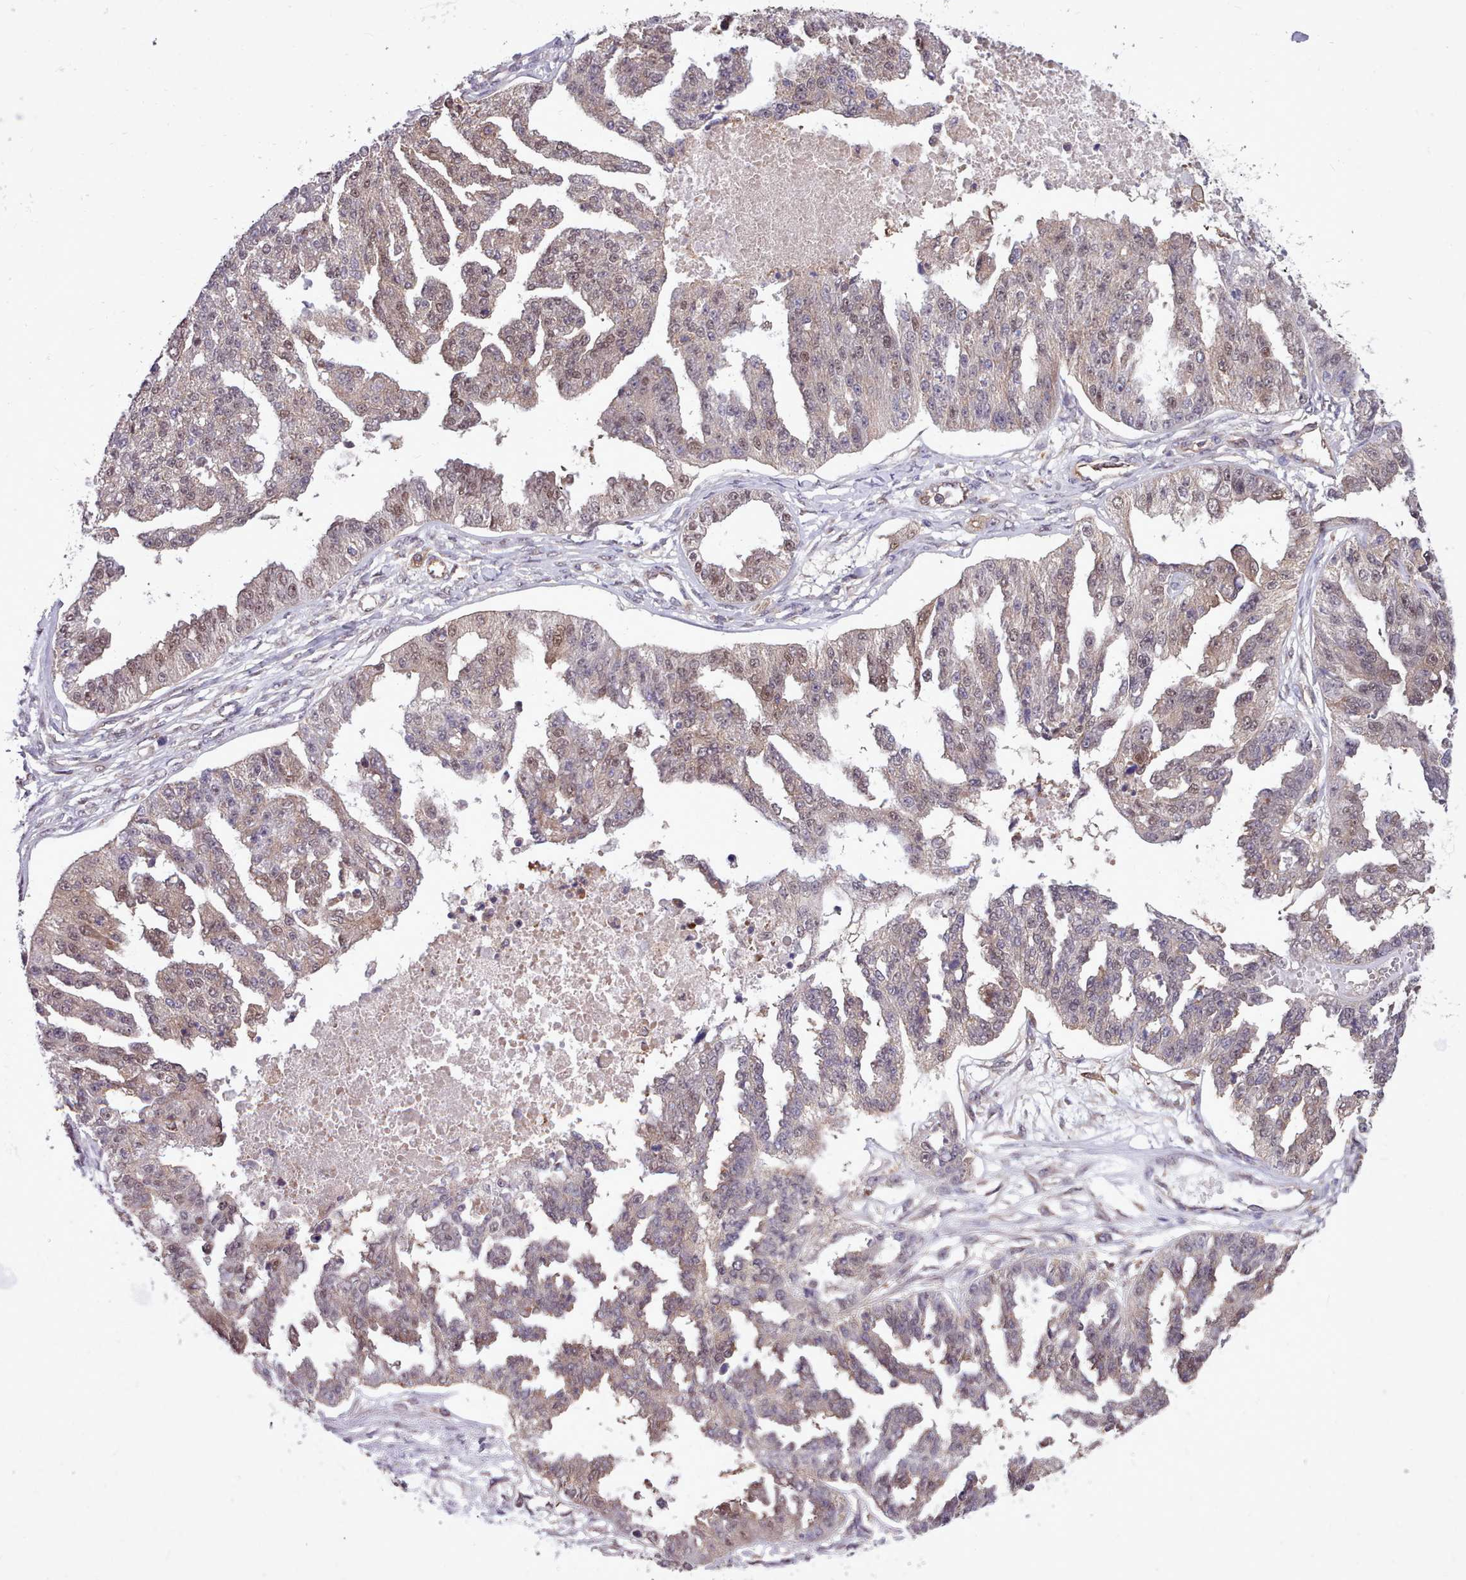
{"staining": {"intensity": "weak", "quantity": "<25%", "location": "nuclear"}, "tissue": "ovarian cancer", "cell_type": "Tumor cells", "image_type": "cancer", "snomed": [{"axis": "morphology", "description": "Cystadenocarcinoma, serous, NOS"}, {"axis": "topography", "description": "Ovary"}], "caption": "Immunohistochemistry (IHC) photomicrograph of neoplastic tissue: human serous cystadenocarcinoma (ovarian) stained with DAB exhibits no significant protein staining in tumor cells.", "gene": "AHCY", "patient": {"sex": "female", "age": 58}}